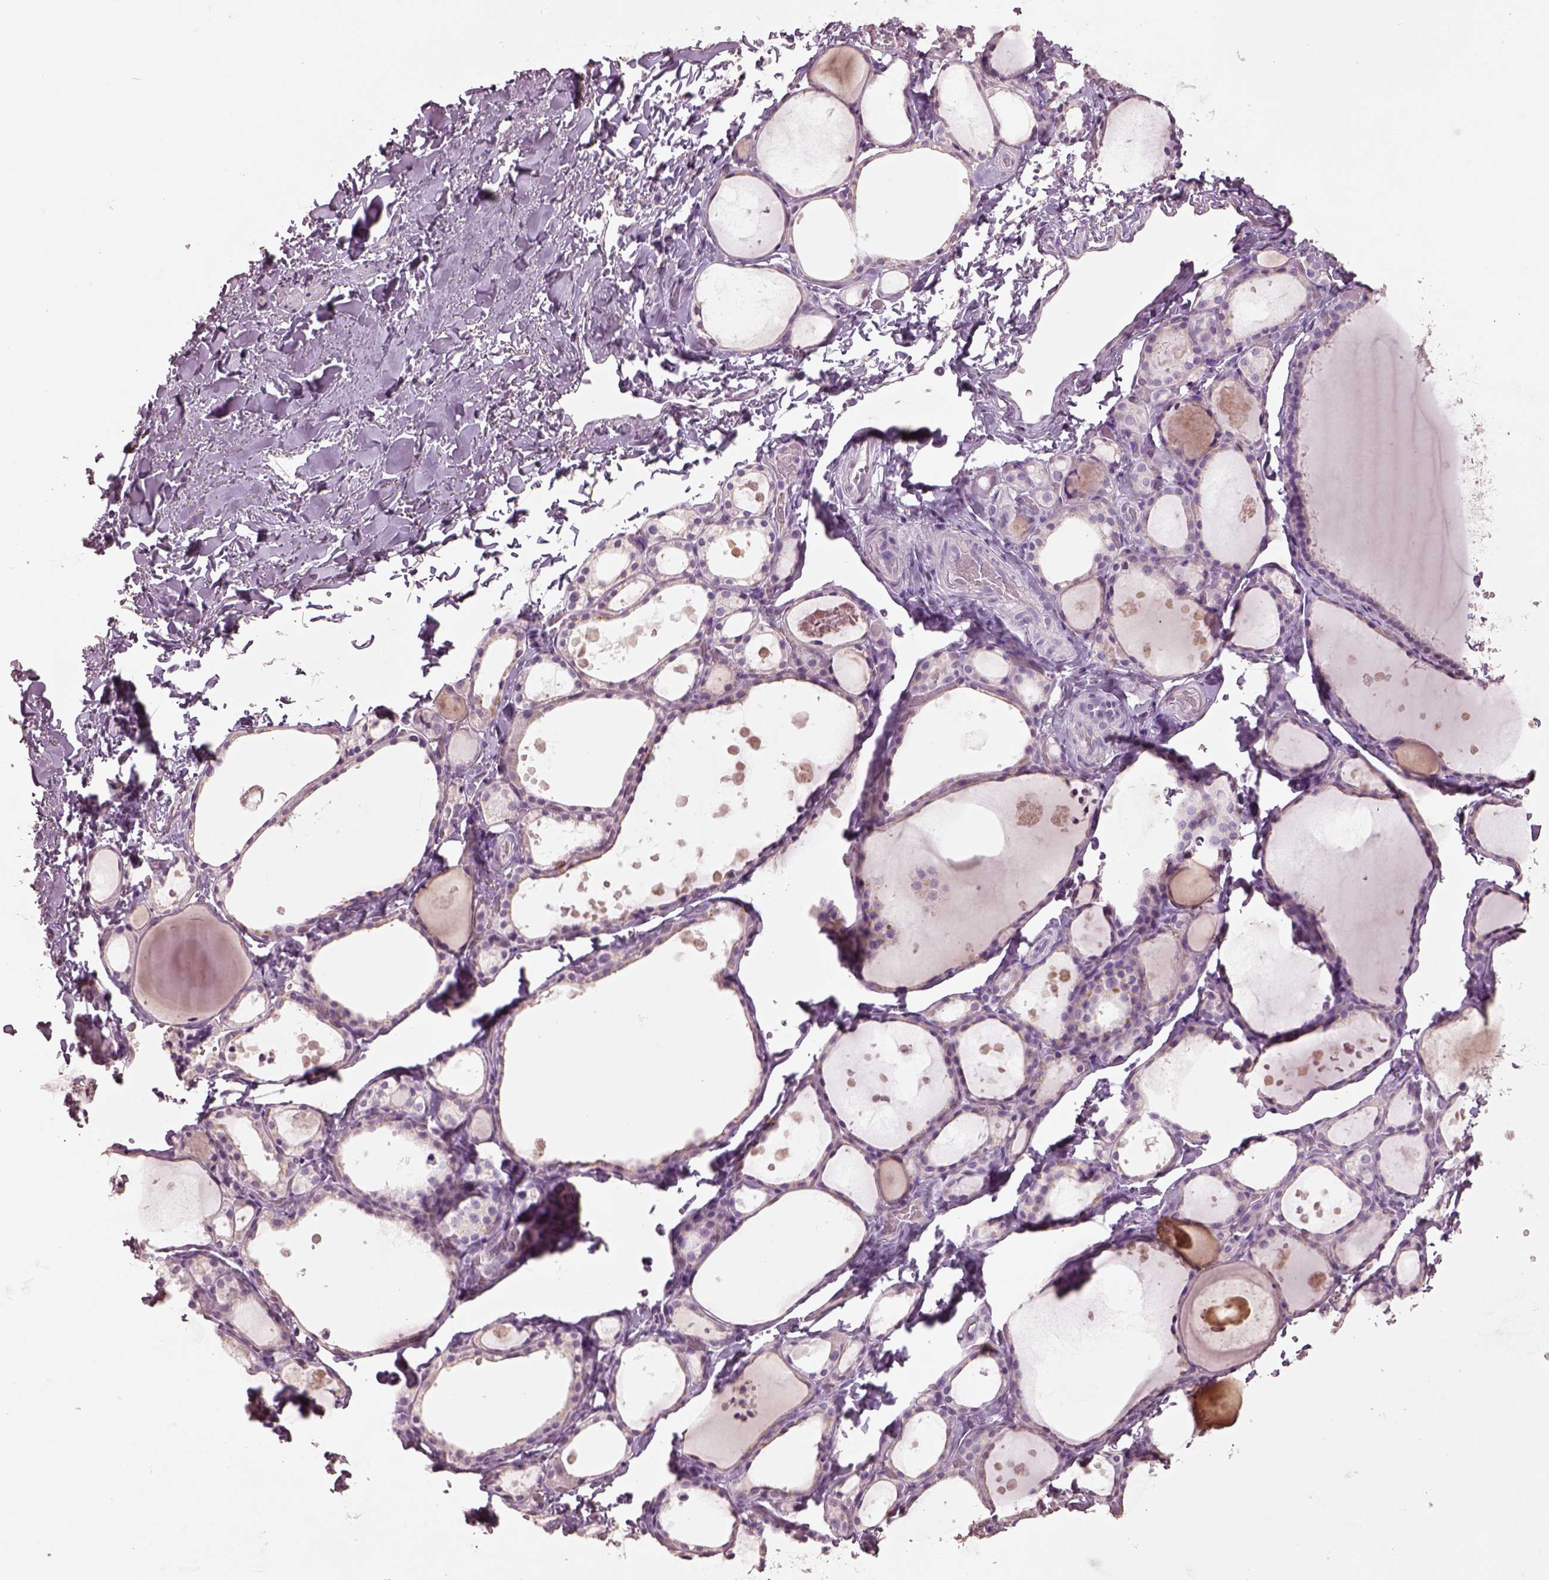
{"staining": {"intensity": "negative", "quantity": "none", "location": "none"}, "tissue": "thyroid gland", "cell_type": "Glandular cells", "image_type": "normal", "snomed": [{"axis": "morphology", "description": "Normal tissue, NOS"}, {"axis": "topography", "description": "Thyroid gland"}], "caption": "A photomicrograph of thyroid gland stained for a protein exhibits no brown staining in glandular cells. (Immunohistochemistry (ihc), brightfield microscopy, high magnification).", "gene": "KCNIP3", "patient": {"sex": "male", "age": 68}}